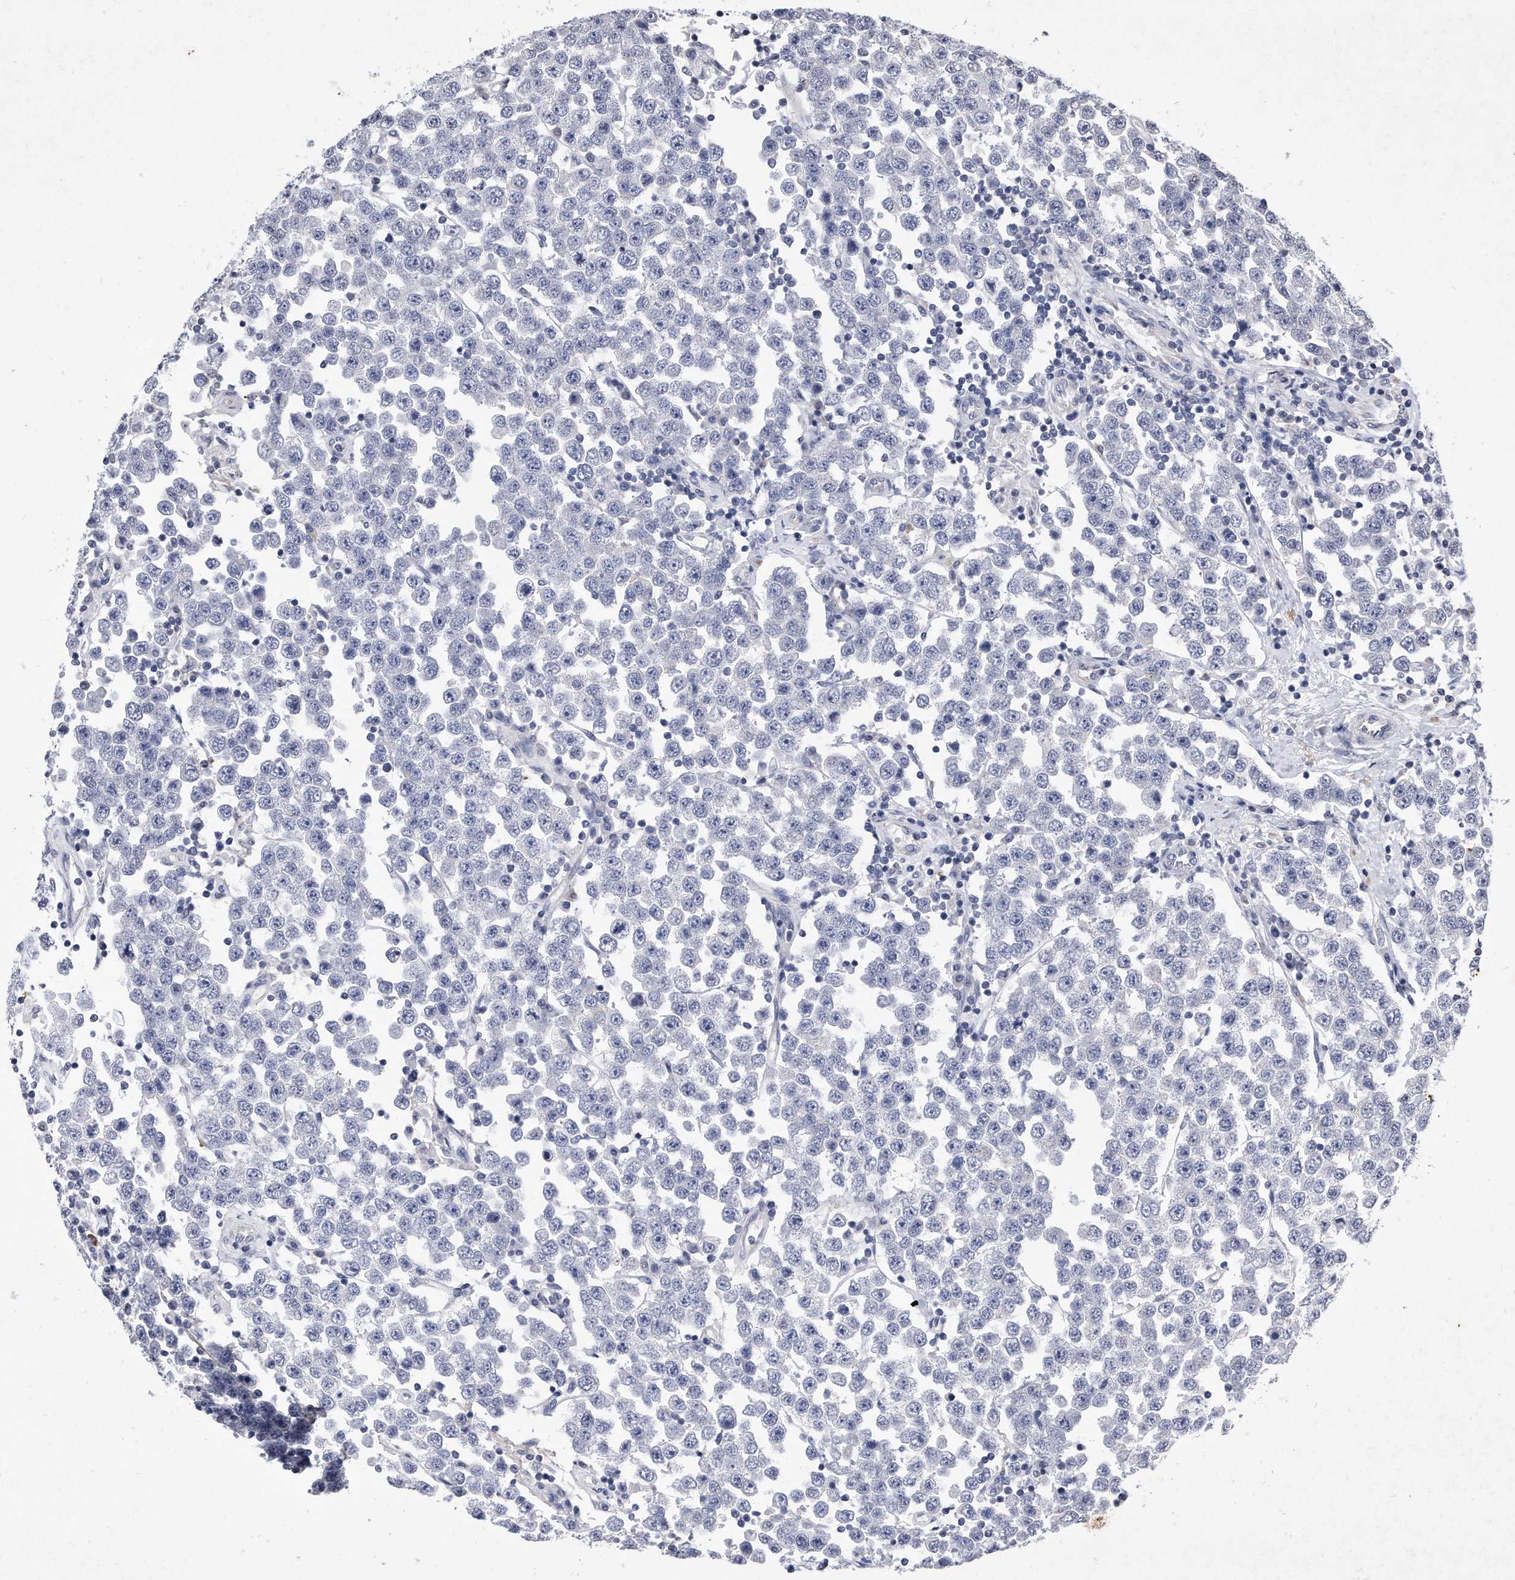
{"staining": {"intensity": "negative", "quantity": "none", "location": "none"}, "tissue": "testis cancer", "cell_type": "Tumor cells", "image_type": "cancer", "snomed": [{"axis": "morphology", "description": "Seminoma, NOS"}, {"axis": "topography", "description": "Testis"}], "caption": "Tumor cells show no significant protein positivity in testis cancer (seminoma).", "gene": "DAB1", "patient": {"sex": "male", "age": 28}}